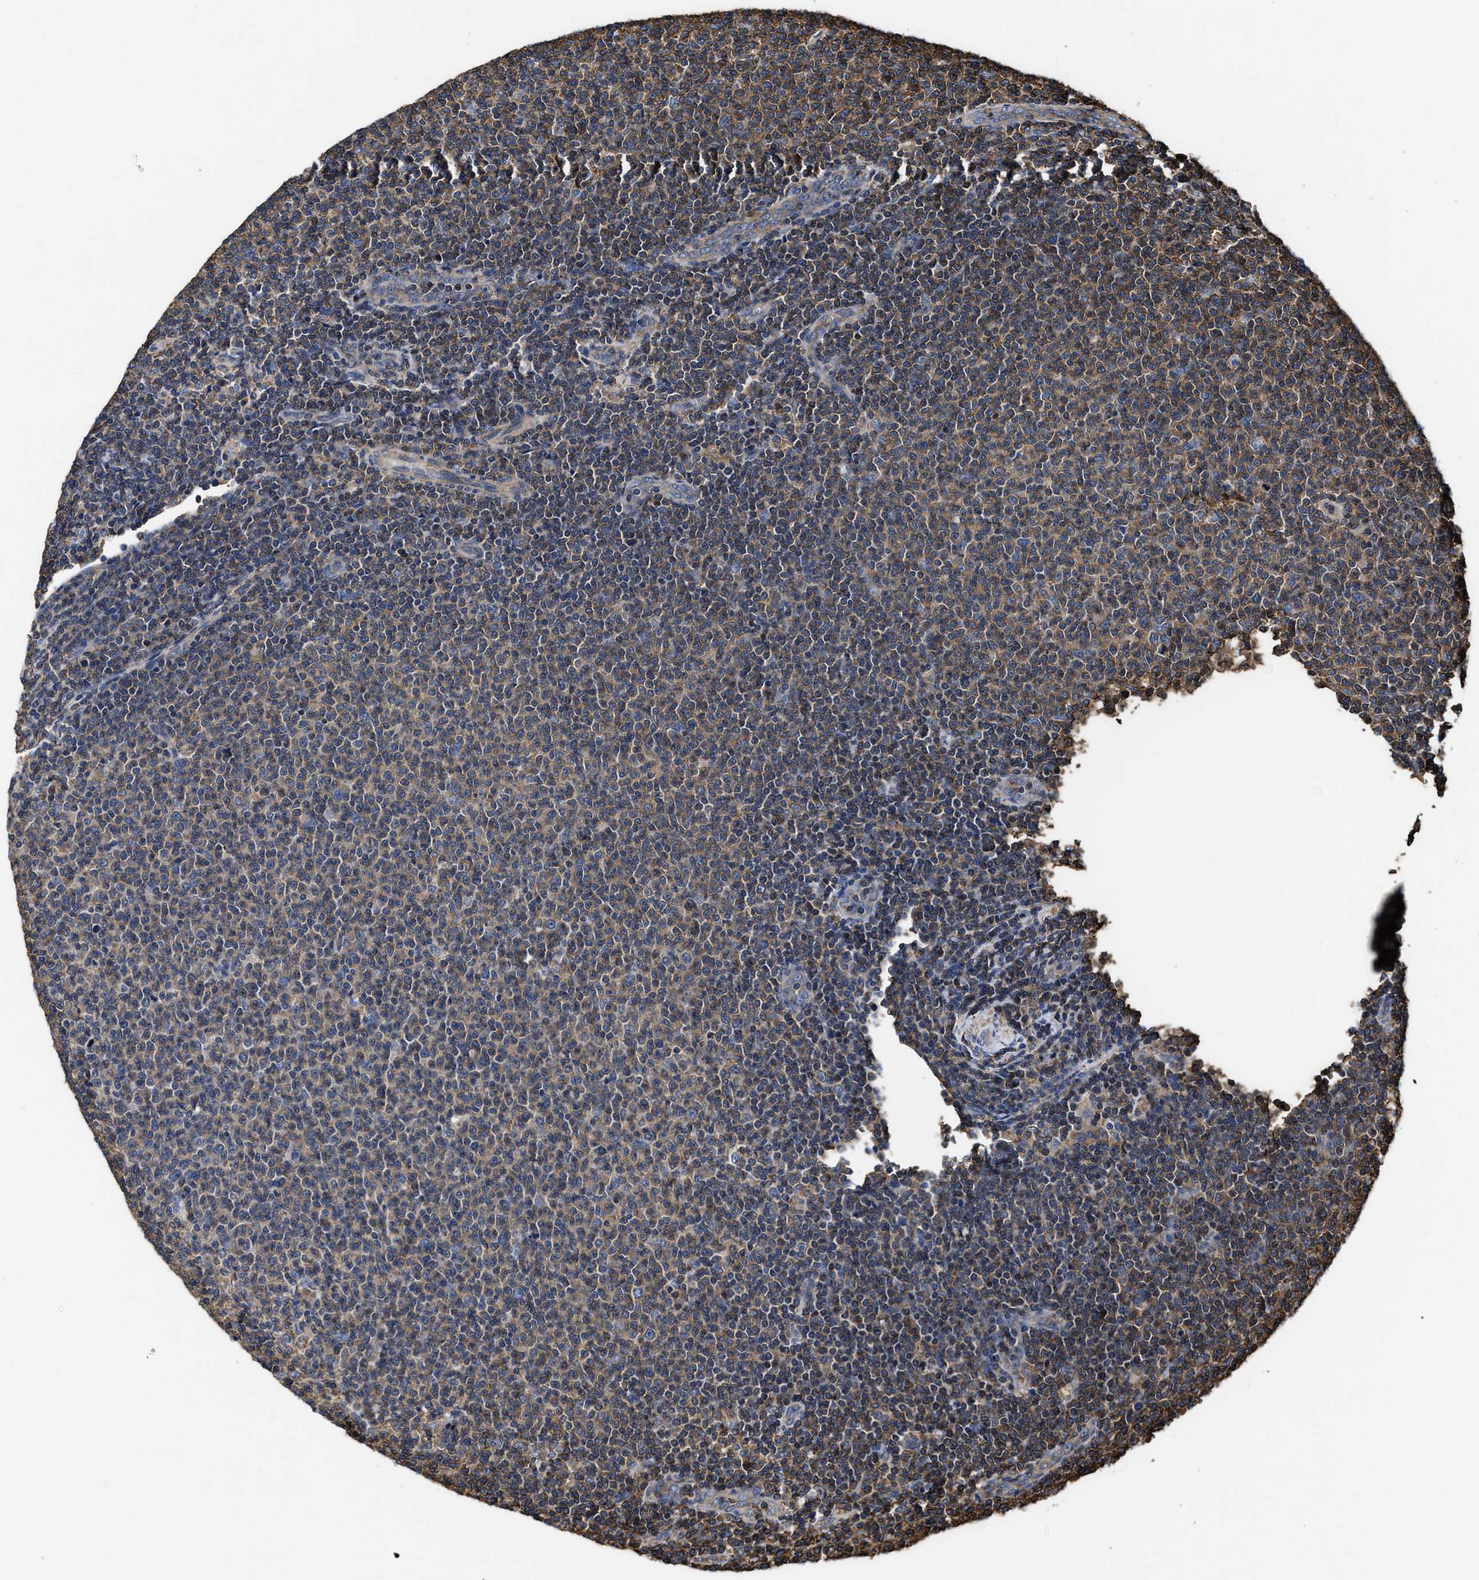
{"staining": {"intensity": "weak", "quantity": ">75%", "location": "cytoplasmic/membranous"}, "tissue": "lymphoma", "cell_type": "Tumor cells", "image_type": "cancer", "snomed": [{"axis": "morphology", "description": "Malignant lymphoma, non-Hodgkin's type, Low grade"}, {"axis": "topography", "description": "Lymph node"}], "caption": "Lymphoma tissue demonstrates weak cytoplasmic/membranous positivity in approximately >75% of tumor cells, visualized by immunohistochemistry. The protein is shown in brown color, while the nuclei are stained blue.", "gene": "SCUBE2", "patient": {"sex": "male", "age": 66}}